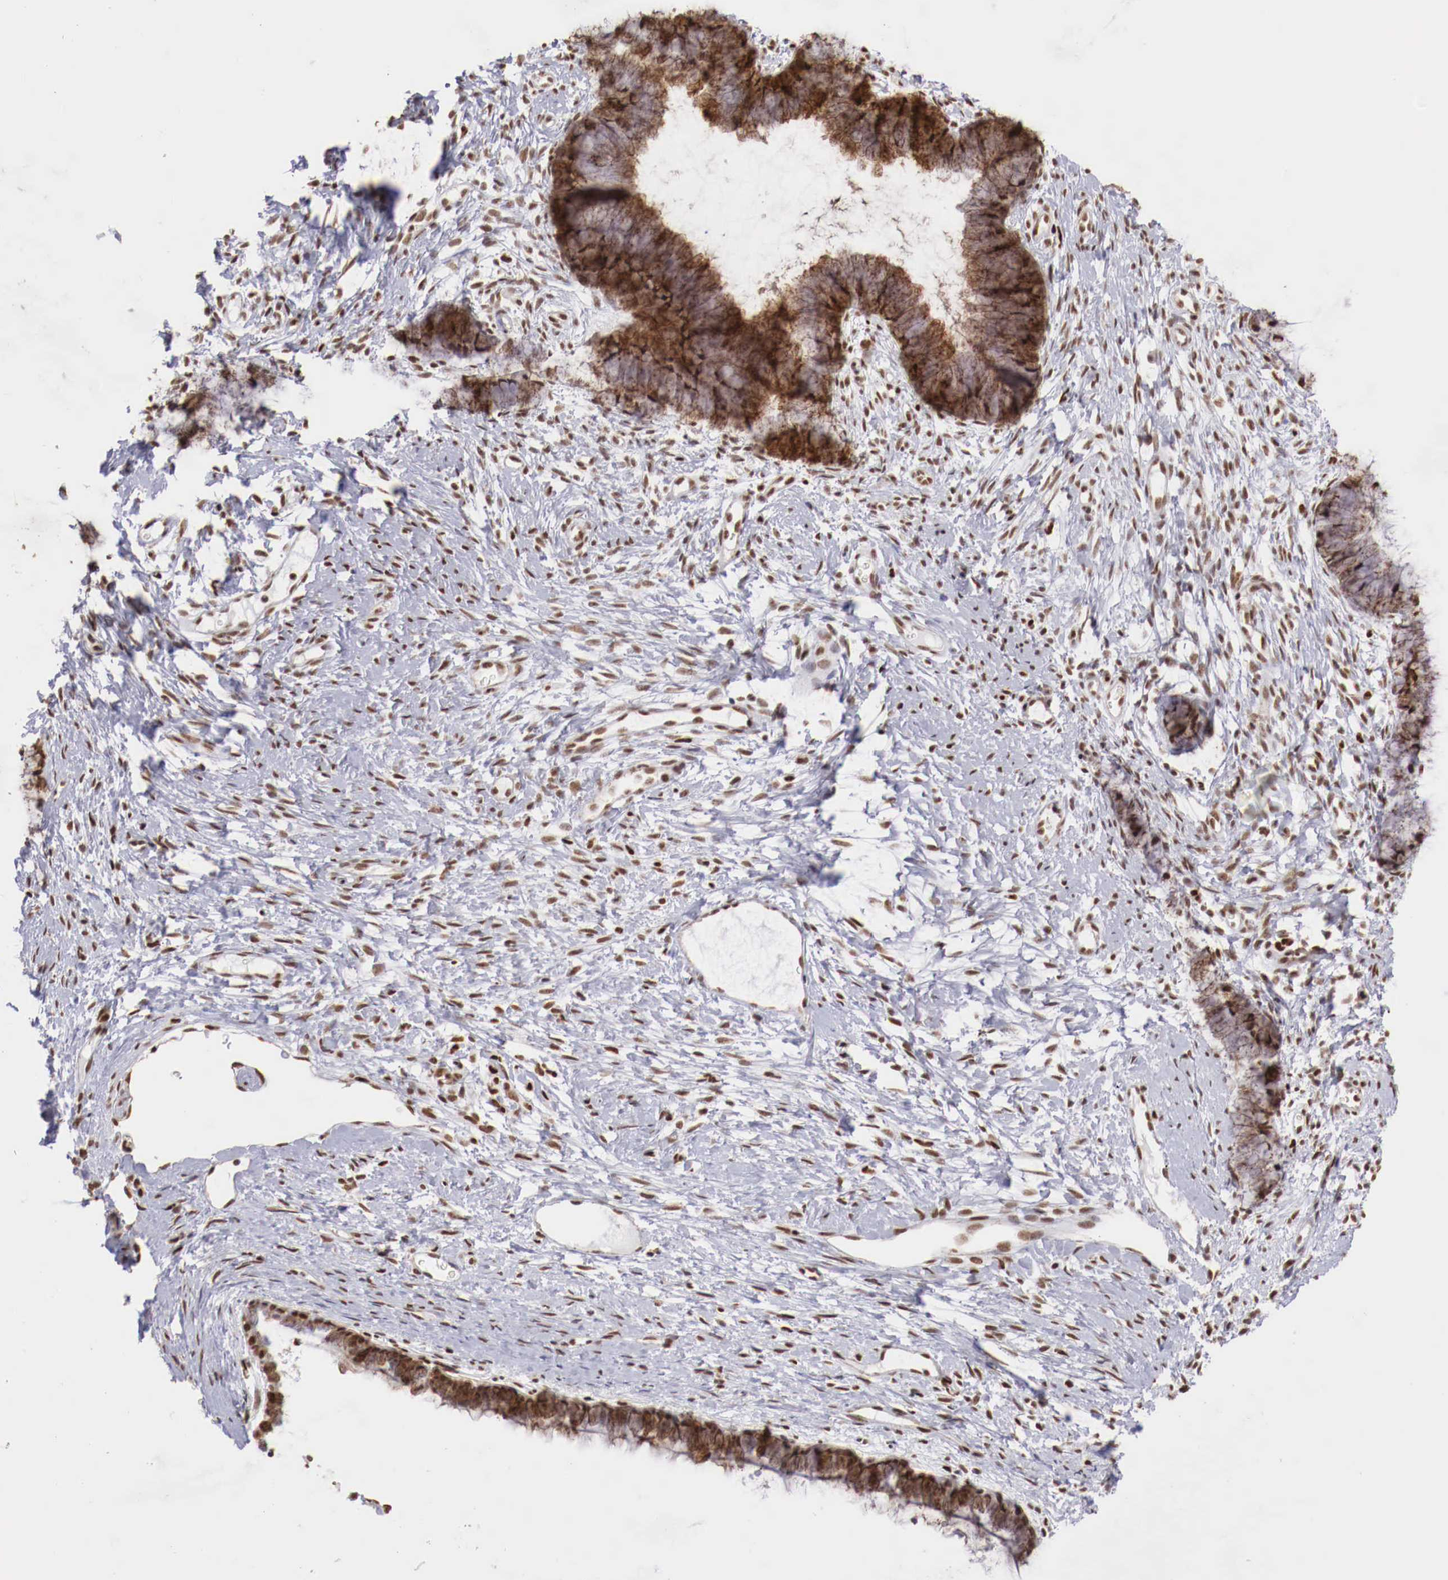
{"staining": {"intensity": "strong", "quantity": ">75%", "location": "cytoplasmic/membranous,nuclear"}, "tissue": "cervix", "cell_type": "Glandular cells", "image_type": "normal", "snomed": [{"axis": "morphology", "description": "Normal tissue, NOS"}, {"axis": "topography", "description": "Cervix"}], "caption": "About >75% of glandular cells in unremarkable cervix exhibit strong cytoplasmic/membranous,nuclear protein expression as visualized by brown immunohistochemical staining.", "gene": "MAX", "patient": {"sex": "female", "age": 82}}